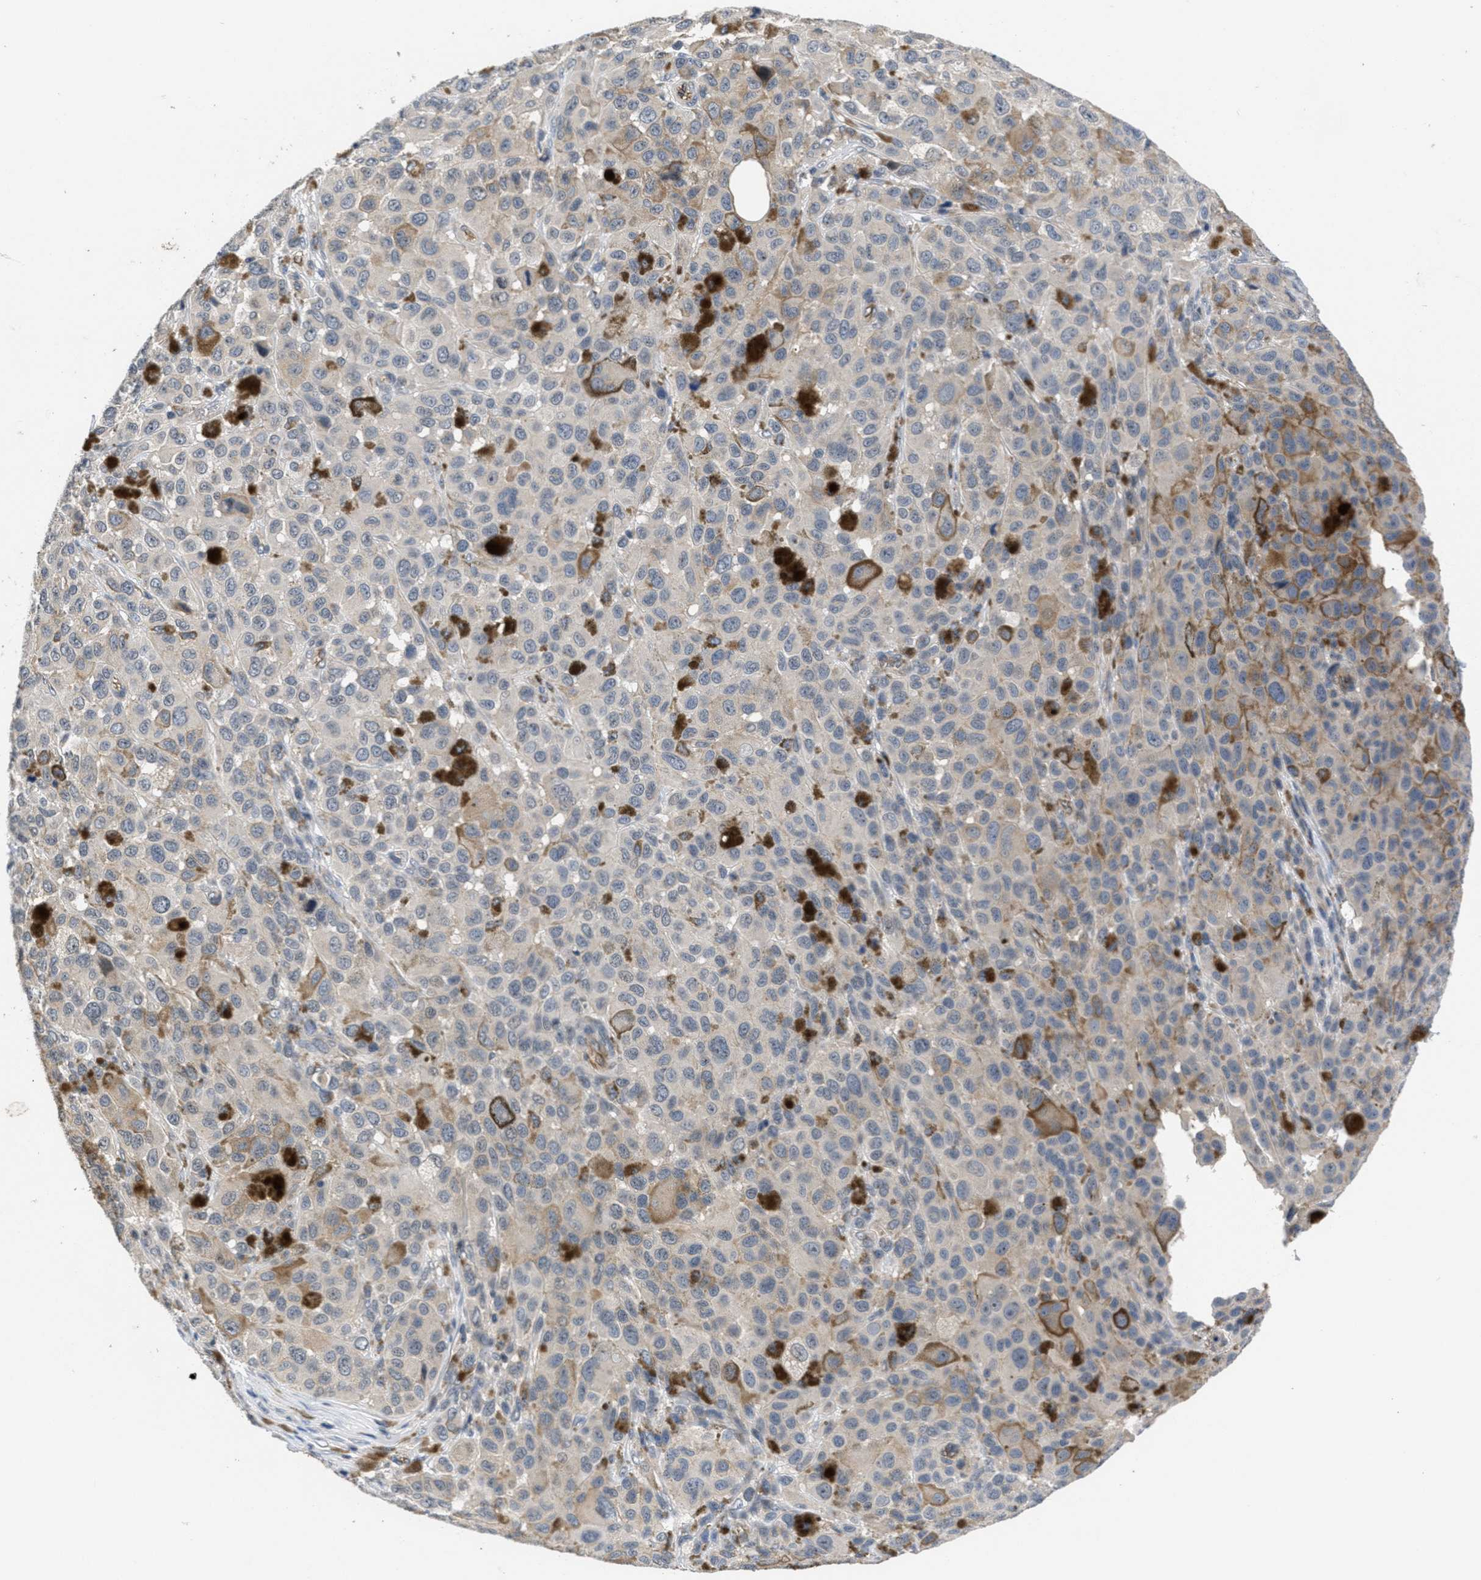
{"staining": {"intensity": "negative", "quantity": "none", "location": "none"}, "tissue": "melanoma", "cell_type": "Tumor cells", "image_type": "cancer", "snomed": [{"axis": "morphology", "description": "Malignant melanoma, NOS"}, {"axis": "topography", "description": "Skin"}], "caption": "Immunohistochemistry (IHC) of melanoma shows no positivity in tumor cells. (Immunohistochemistry, brightfield microscopy, high magnification).", "gene": "ANGPT1", "patient": {"sex": "male", "age": 96}}